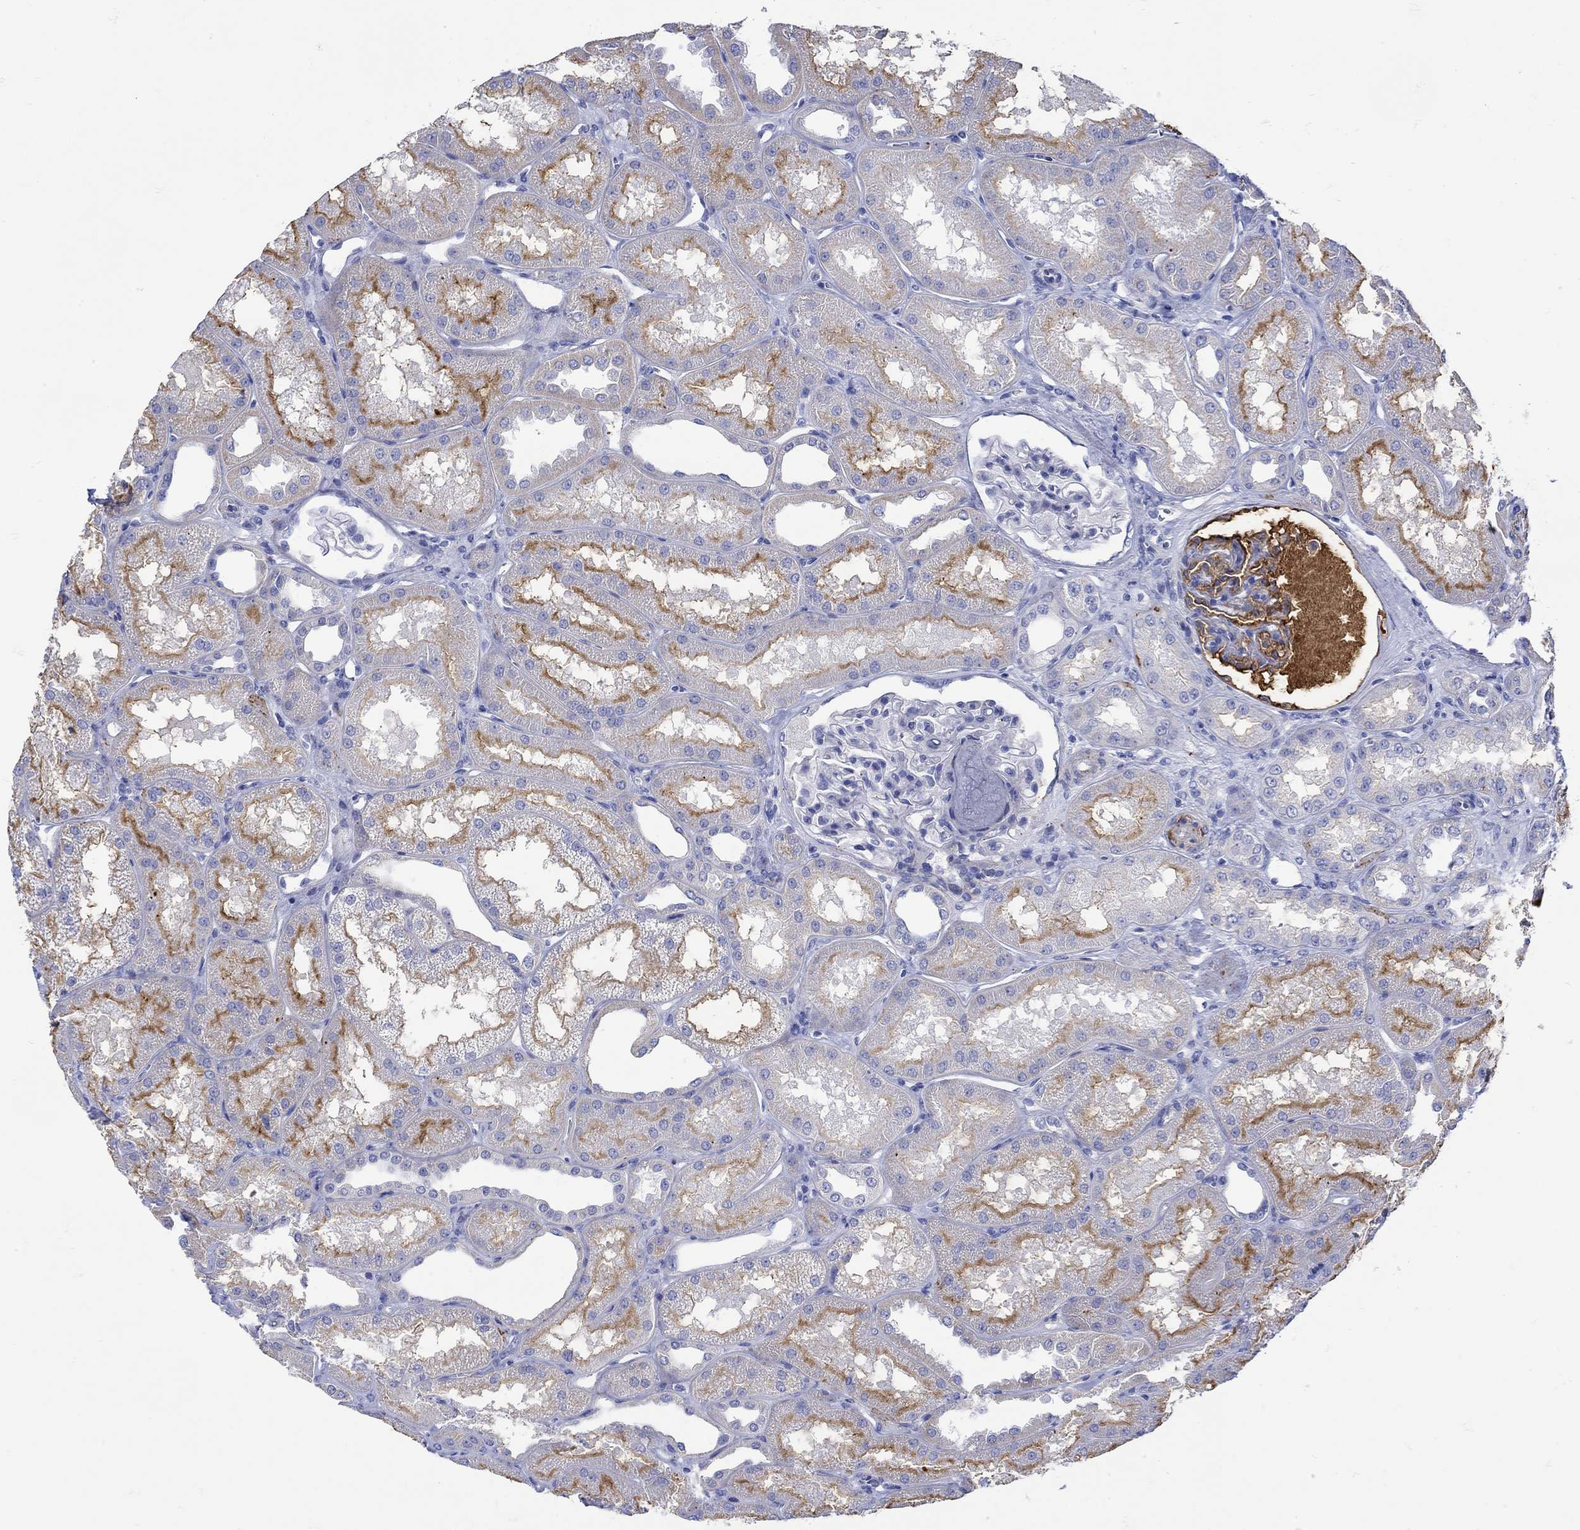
{"staining": {"intensity": "strong", "quantity": "<25%", "location": "cytoplasmic/membranous"}, "tissue": "kidney", "cell_type": "Cells in glomeruli", "image_type": "normal", "snomed": [{"axis": "morphology", "description": "Normal tissue, NOS"}, {"axis": "topography", "description": "Kidney"}], "caption": "A micrograph showing strong cytoplasmic/membranous expression in about <25% of cells in glomeruli in unremarkable kidney, as visualized by brown immunohistochemical staining.", "gene": "ANKMY1", "patient": {"sex": "male", "age": 61}}